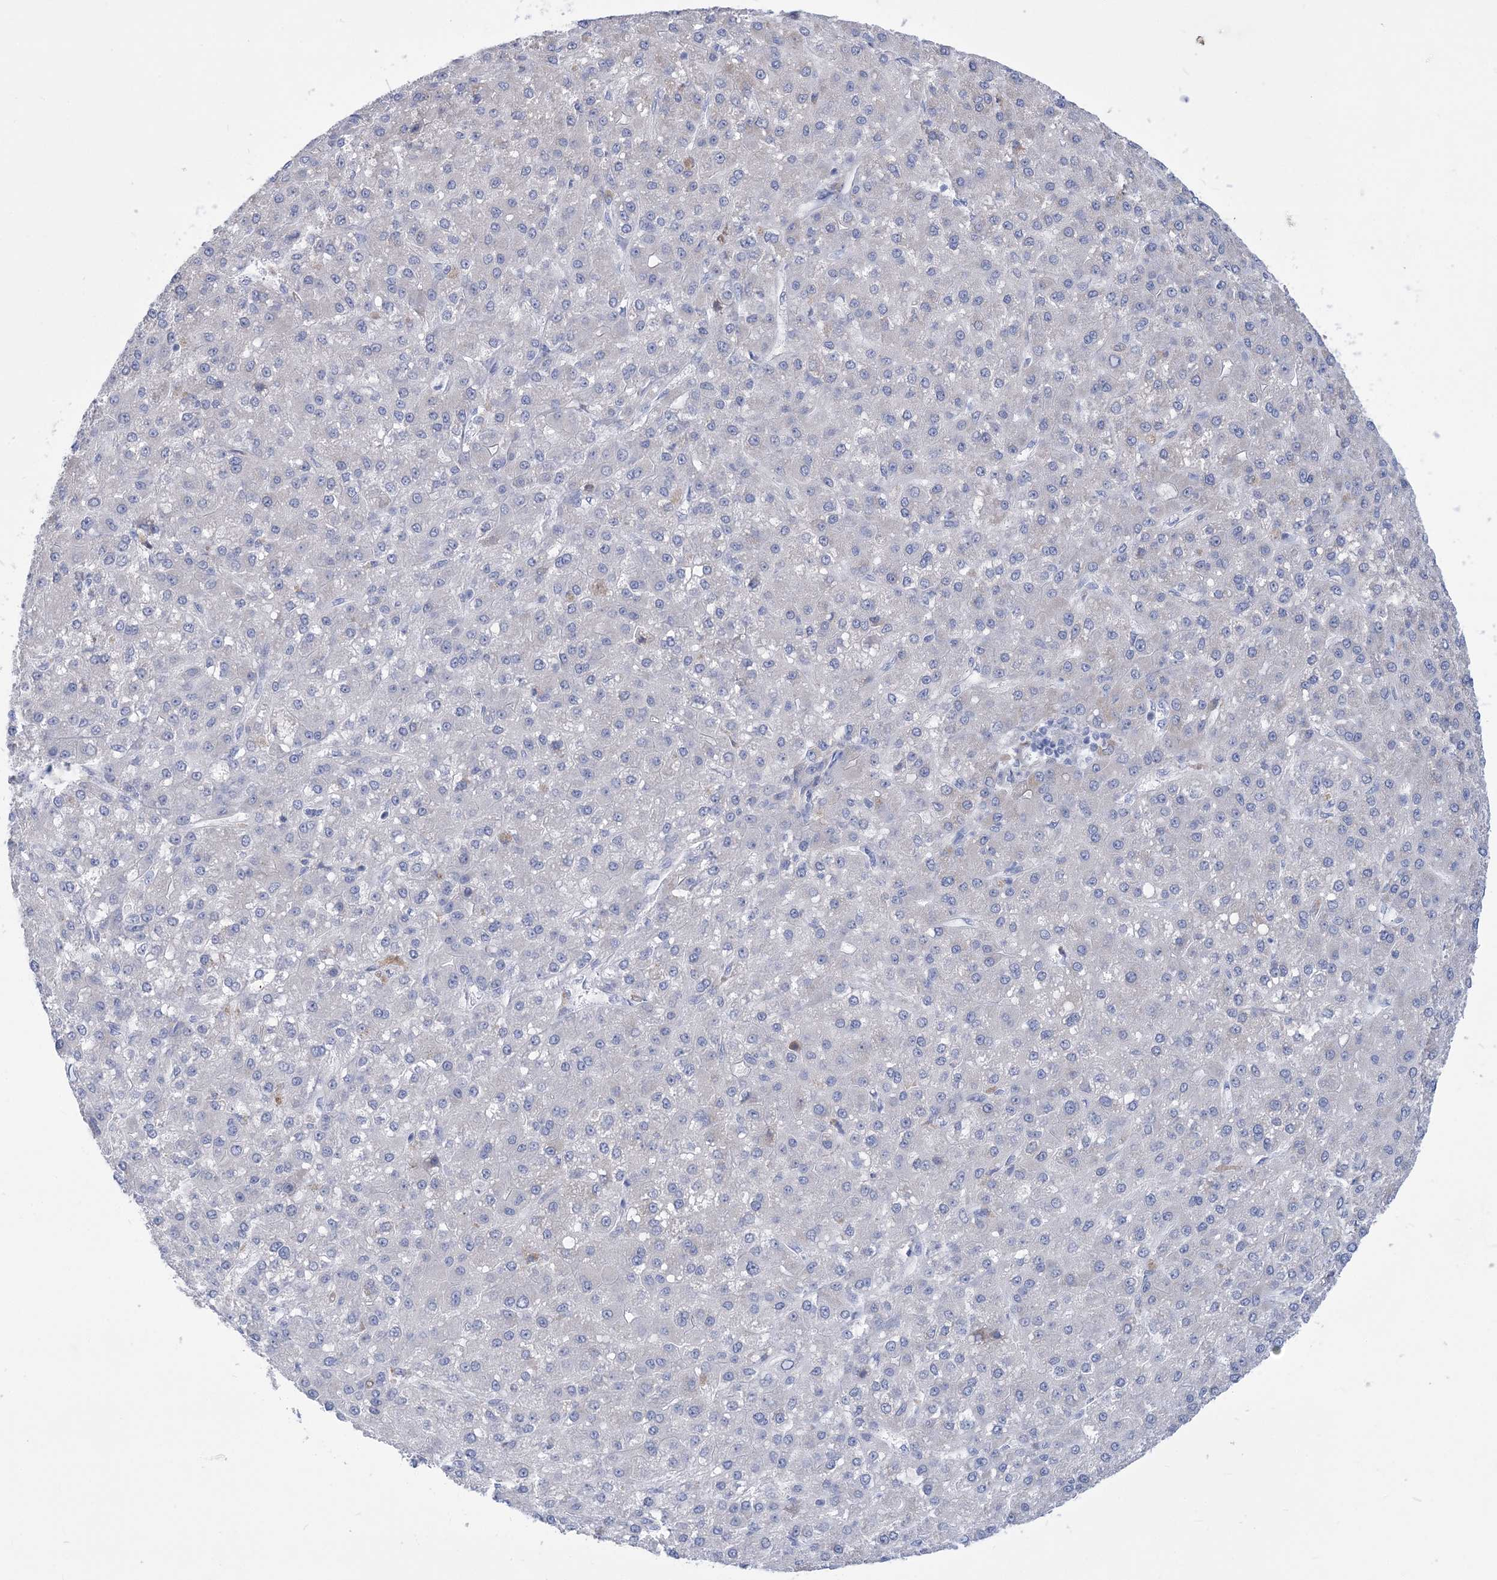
{"staining": {"intensity": "negative", "quantity": "none", "location": "none"}, "tissue": "liver cancer", "cell_type": "Tumor cells", "image_type": "cancer", "snomed": [{"axis": "morphology", "description": "Carcinoma, Hepatocellular, NOS"}, {"axis": "topography", "description": "Liver"}], "caption": "This photomicrograph is of liver cancer stained with immunohistochemistry to label a protein in brown with the nuclei are counter-stained blue. There is no positivity in tumor cells.", "gene": "WDR74", "patient": {"sex": "male", "age": 67}}